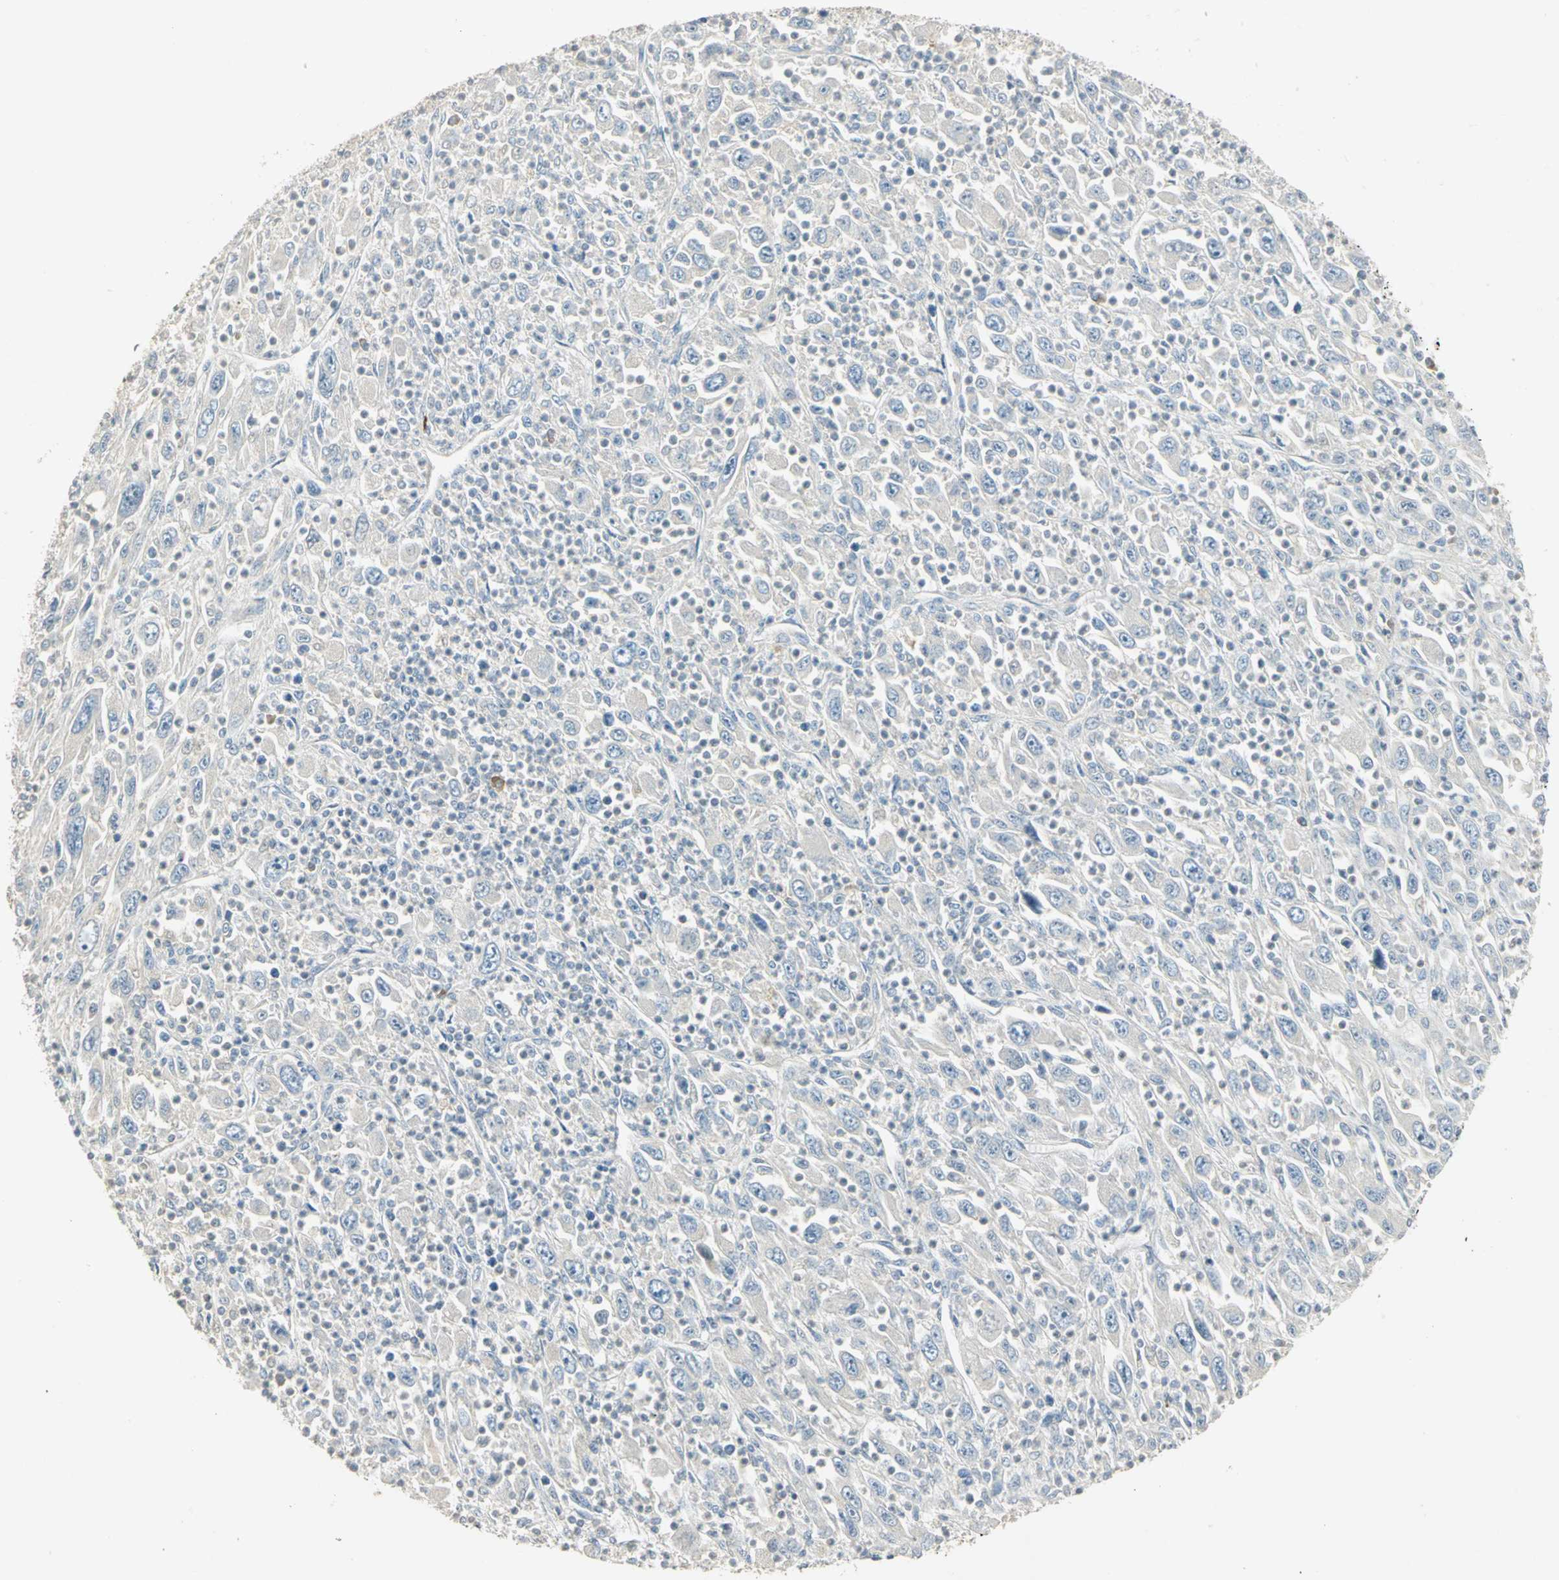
{"staining": {"intensity": "negative", "quantity": "none", "location": "none"}, "tissue": "melanoma", "cell_type": "Tumor cells", "image_type": "cancer", "snomed": [{"axis": "morphology", "description": "Malignant melanoma, Metastatic site"}, {"axis": "topography", "description": "Skin"}], "caption": "DAB immunohistochemical staining of human melanoma shows no significant staining in tumor cells.", "gene": "PROC", "patient": {"sex": "female", "age": 56}}